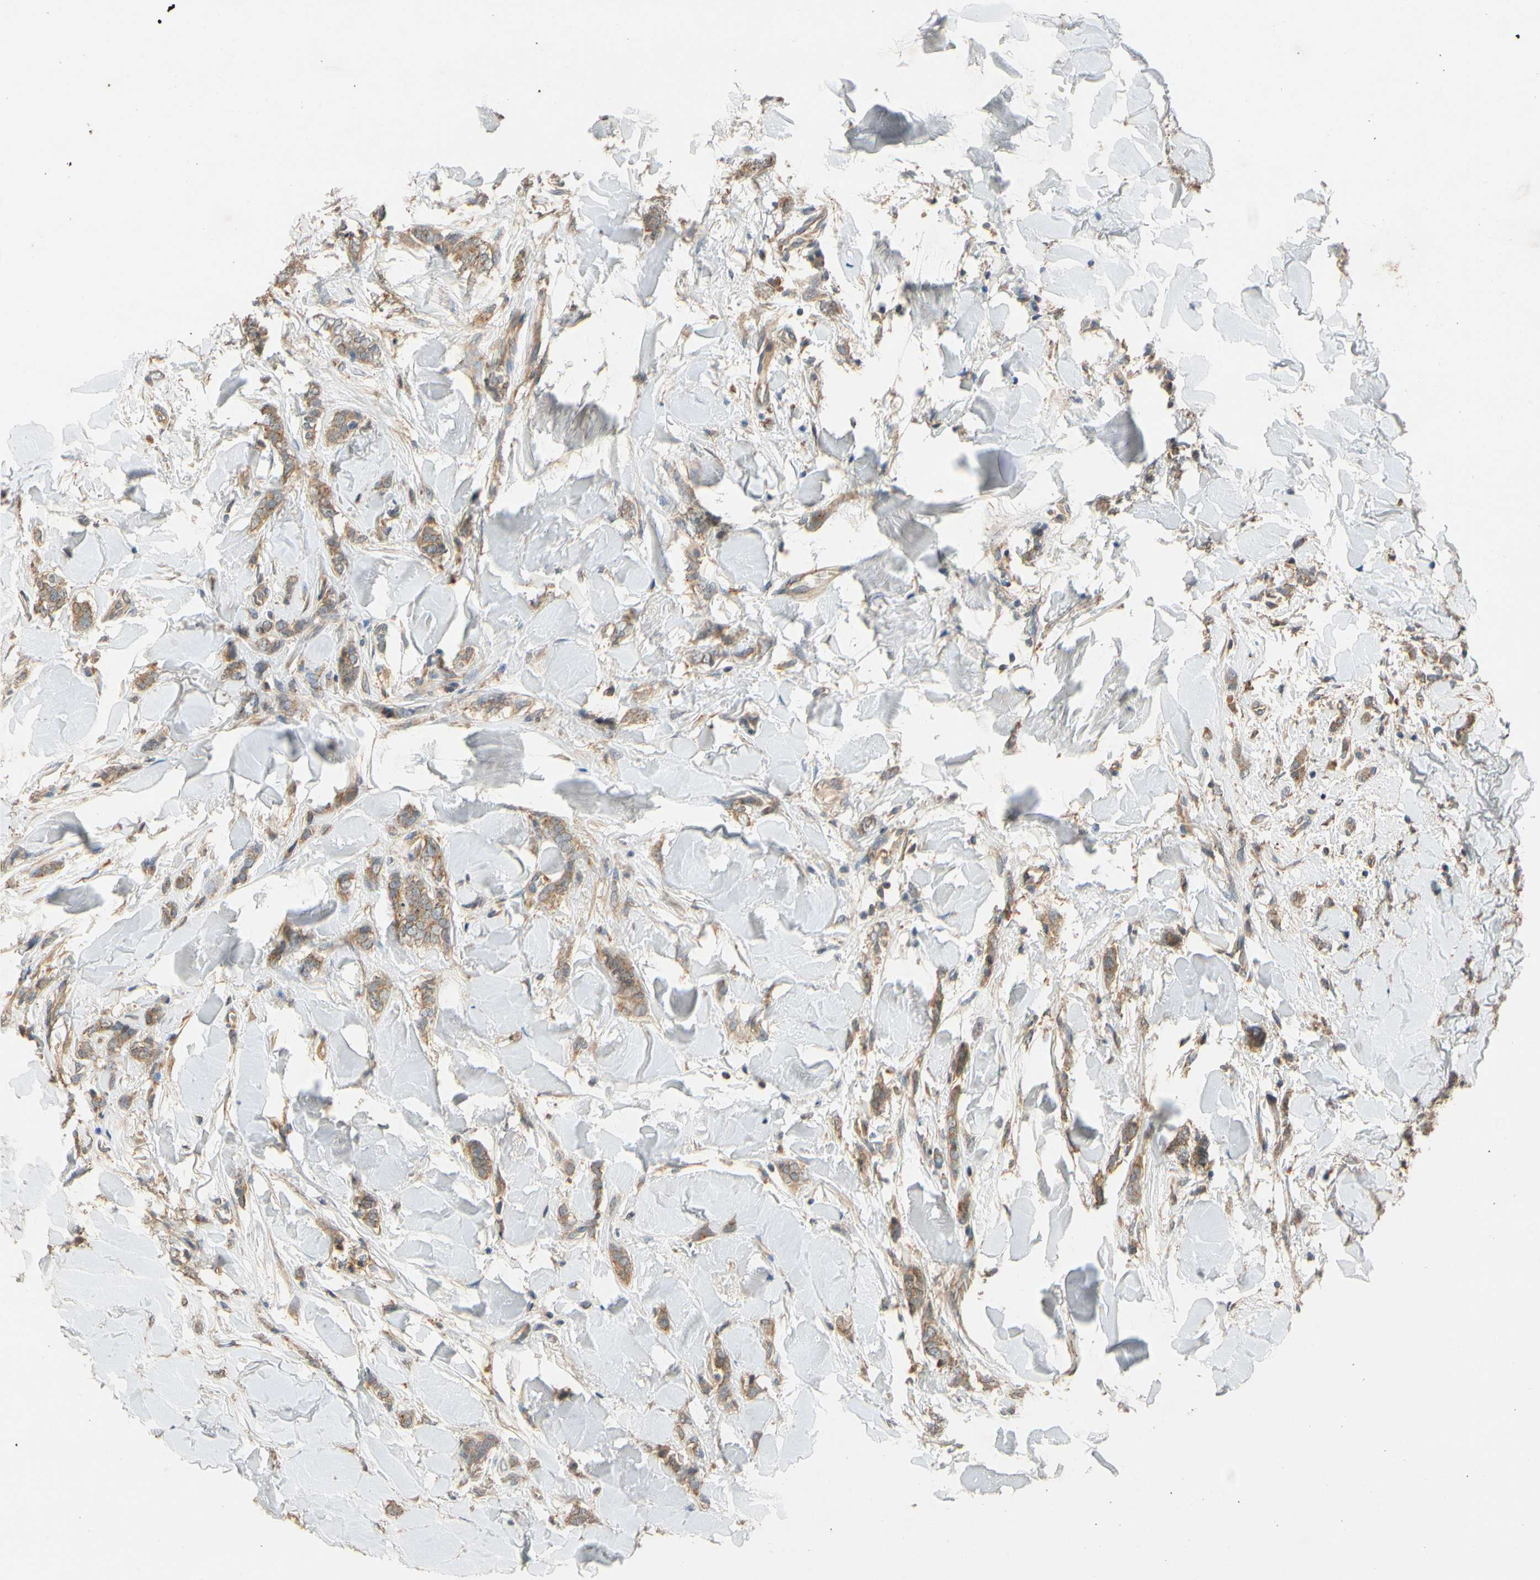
{"staining": {"intensity": "moderate", "quantity": ">75%", "location": "cytoplasmic/membranous"}, "tissue": "breast cancer", "cell_type": "Tumor cells", "image_type": "cancer", "snomed": [{"axis": "morphology", "description": "Lobular carcinoma"}, {"axis": "topography", "description": "Skin"}, {"axis": "topography", "description": "Breast"}], "caption": "Human breast cancer (lobular carcinoma) stained for a protein (brown) shows moderate cytoplasmic/membranous positive staining in approximately >75% of tumor cells.", "gene": "USP46", "patient": {"sex": "female", "age": 46}}